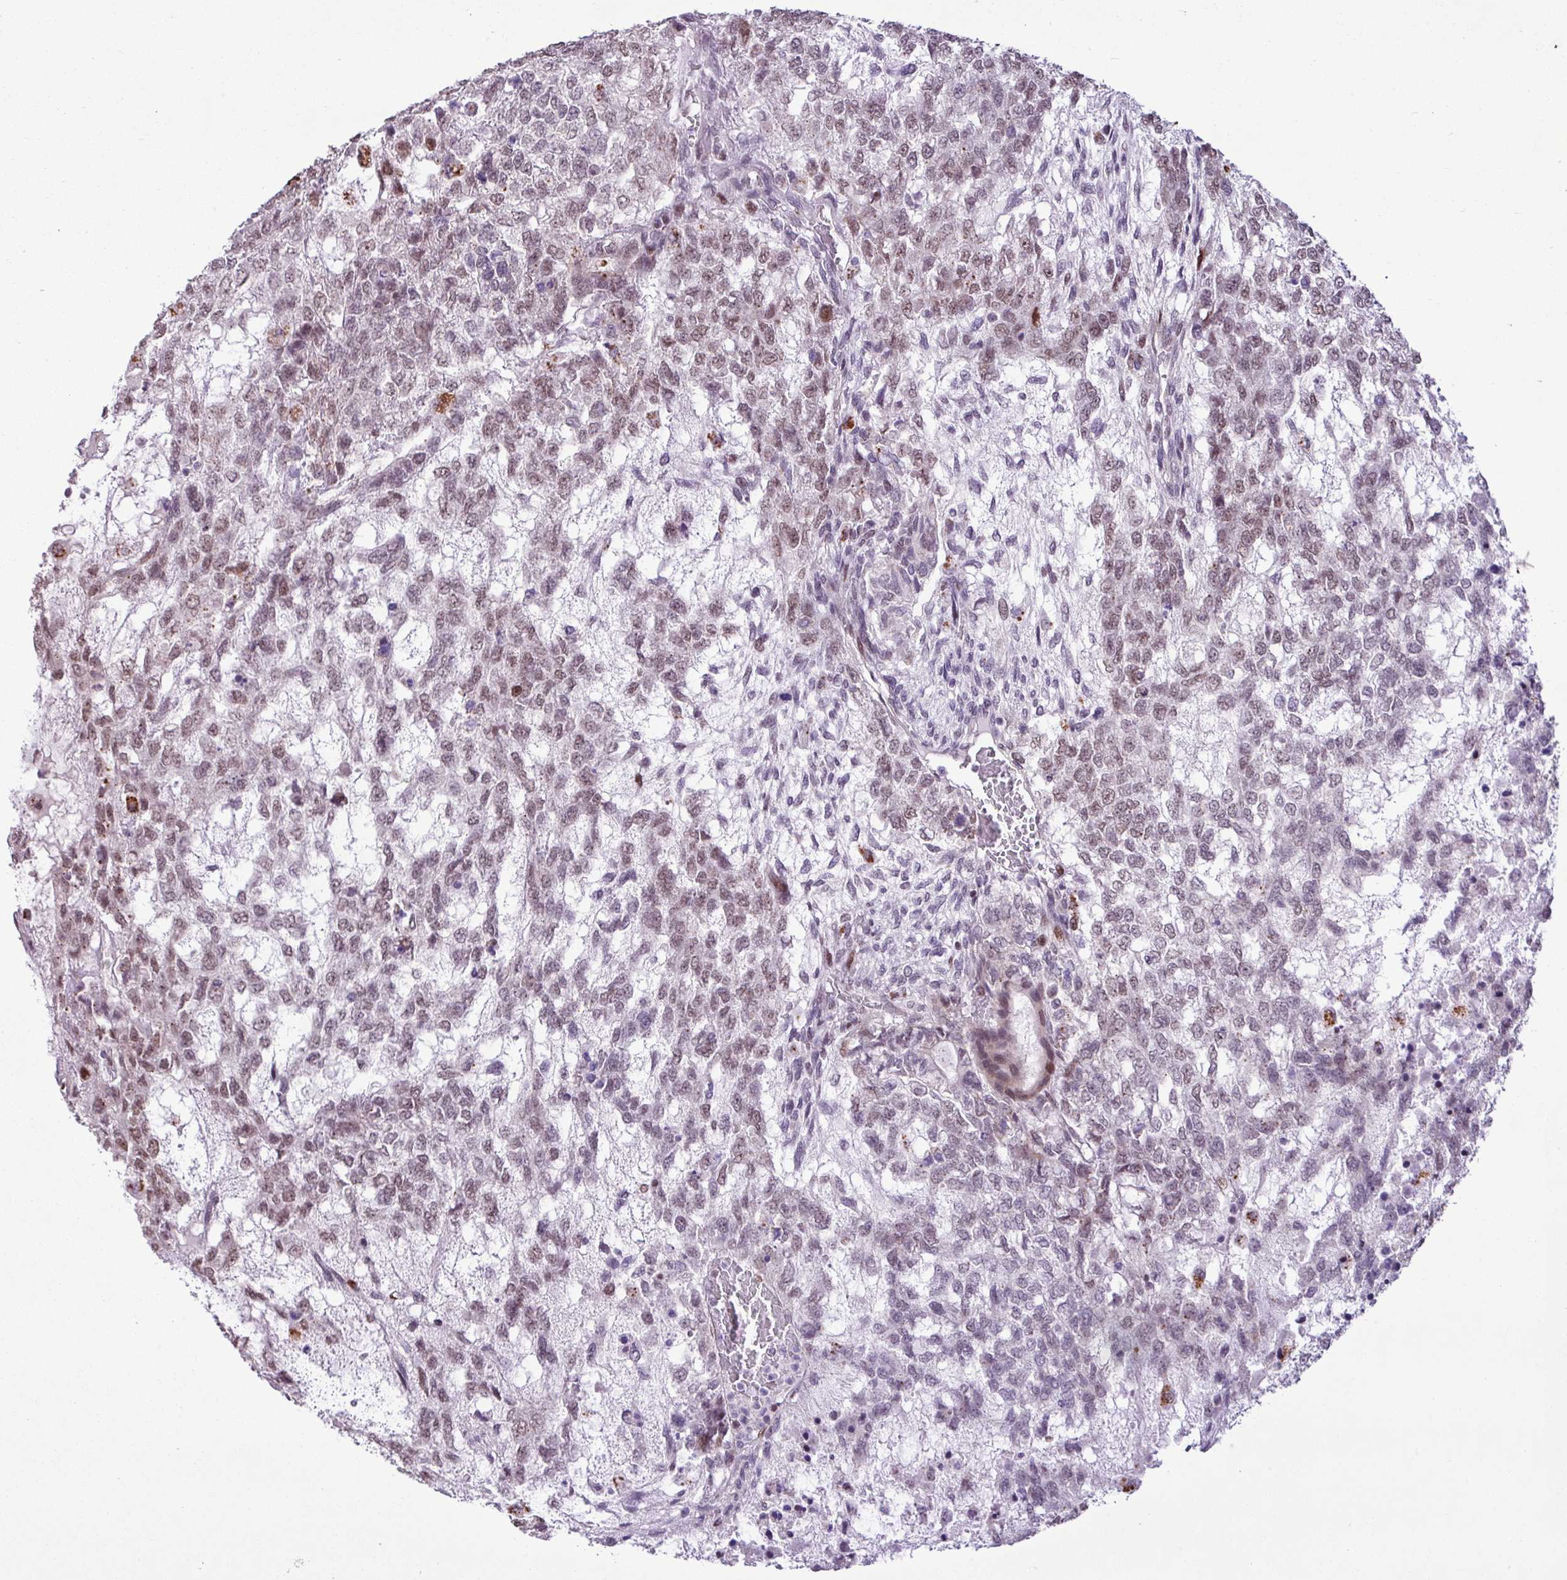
{"staining": {"intensity": "weak", "quantity": ">75%", "location": "nuclear"}, "tissue": "testis cancer", "cell_type": "Tumor cells", "image_type": "cancer", "snomed": [{"axis": "morphology", "description": "Carcinoma, Embryonal, NOS"}, {"axis": "topography", "description": "Testis"}], "caption": "IHC of embryonal carcinoma (testis) displays low levels of weak nuclear staining in about >75% of tumor cells.", "gene": "ZNF354A", "patient": {"sex": "male", "age": 23}}